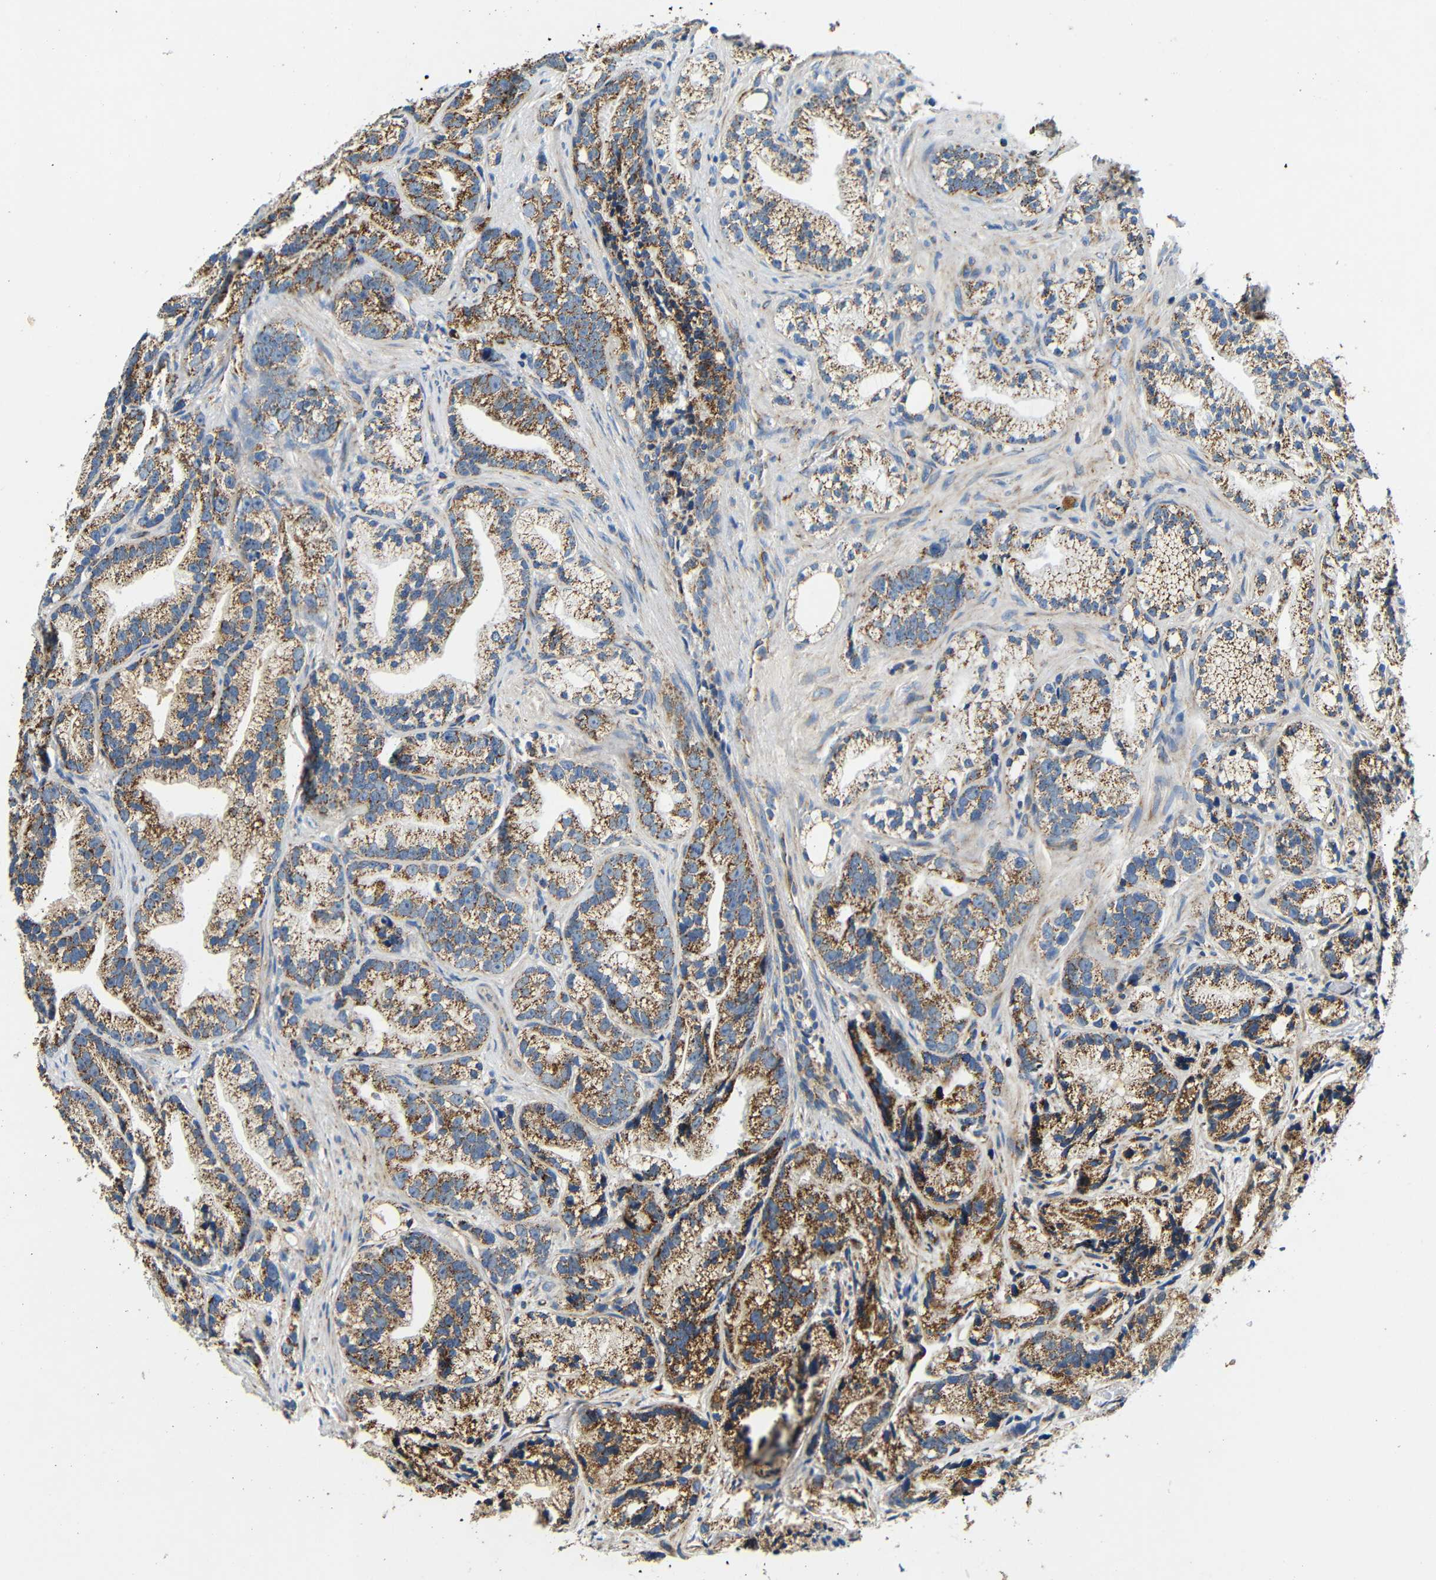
{"staining": {"intensity": "strong", "quantity": "25%-75%", "location": "cytoplasmic/membranous"}, "tissue": "prostate cancer", "cell_type": "Tumor cells", "image_type": "cancer", "snomed": [{"axis": "morphology", "description": "Adenocarcinoma, Medium grade"}, {"axis": "topography", "description": "Prostate"}], "caption": "This is a histology image of IHC staining of prostate cancer (adenocarcinoma (medium-grade)), which shows strong staining in the cytoplasmic/membranous of tumor cells.", "gene": "GALNT18", "patient": {"sex": "male", "age": 65}}